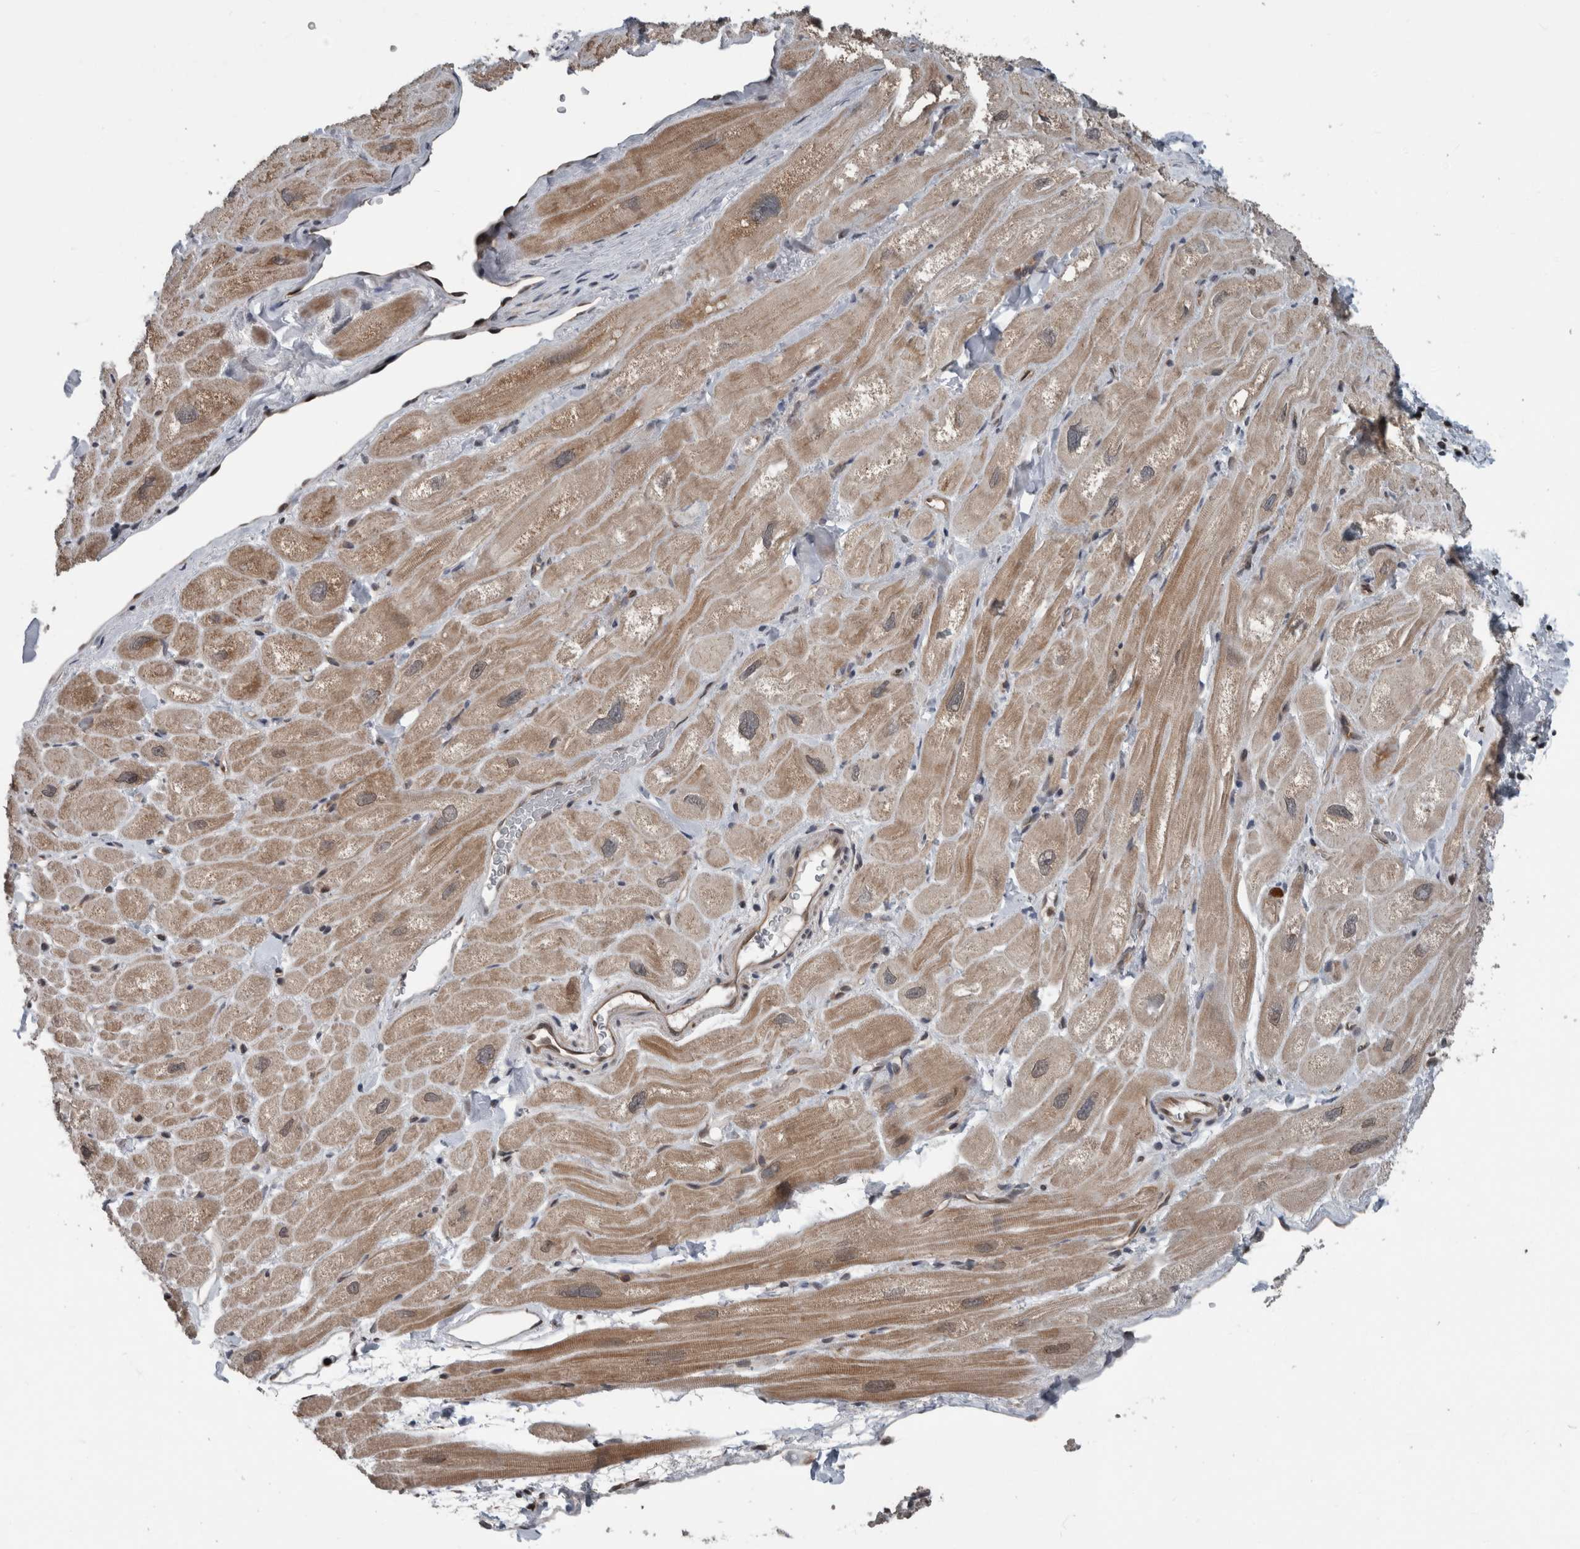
{"staining": {"intensity": "weak", "quantity": "25%-75%", "location": "cytoplasmic/membranous"}, "tissue": "heart muscle", "cell_type": "Cardiomyocytes", "image_type": "normal", "snomed": [{"axis": "morphology", "description": "Normal tissue, NOS"}, {"axis": "topography", "description": "Heart"}], "caption": "A brown stain shows weak cytoplasmic/membranous expression of a protein in cardiomyocytes of benign human heart muscle. (IHC, brightfield microscopy, high magnification).", "gene": "ENY2", "patient": {"sex": "male", "age": 49}}